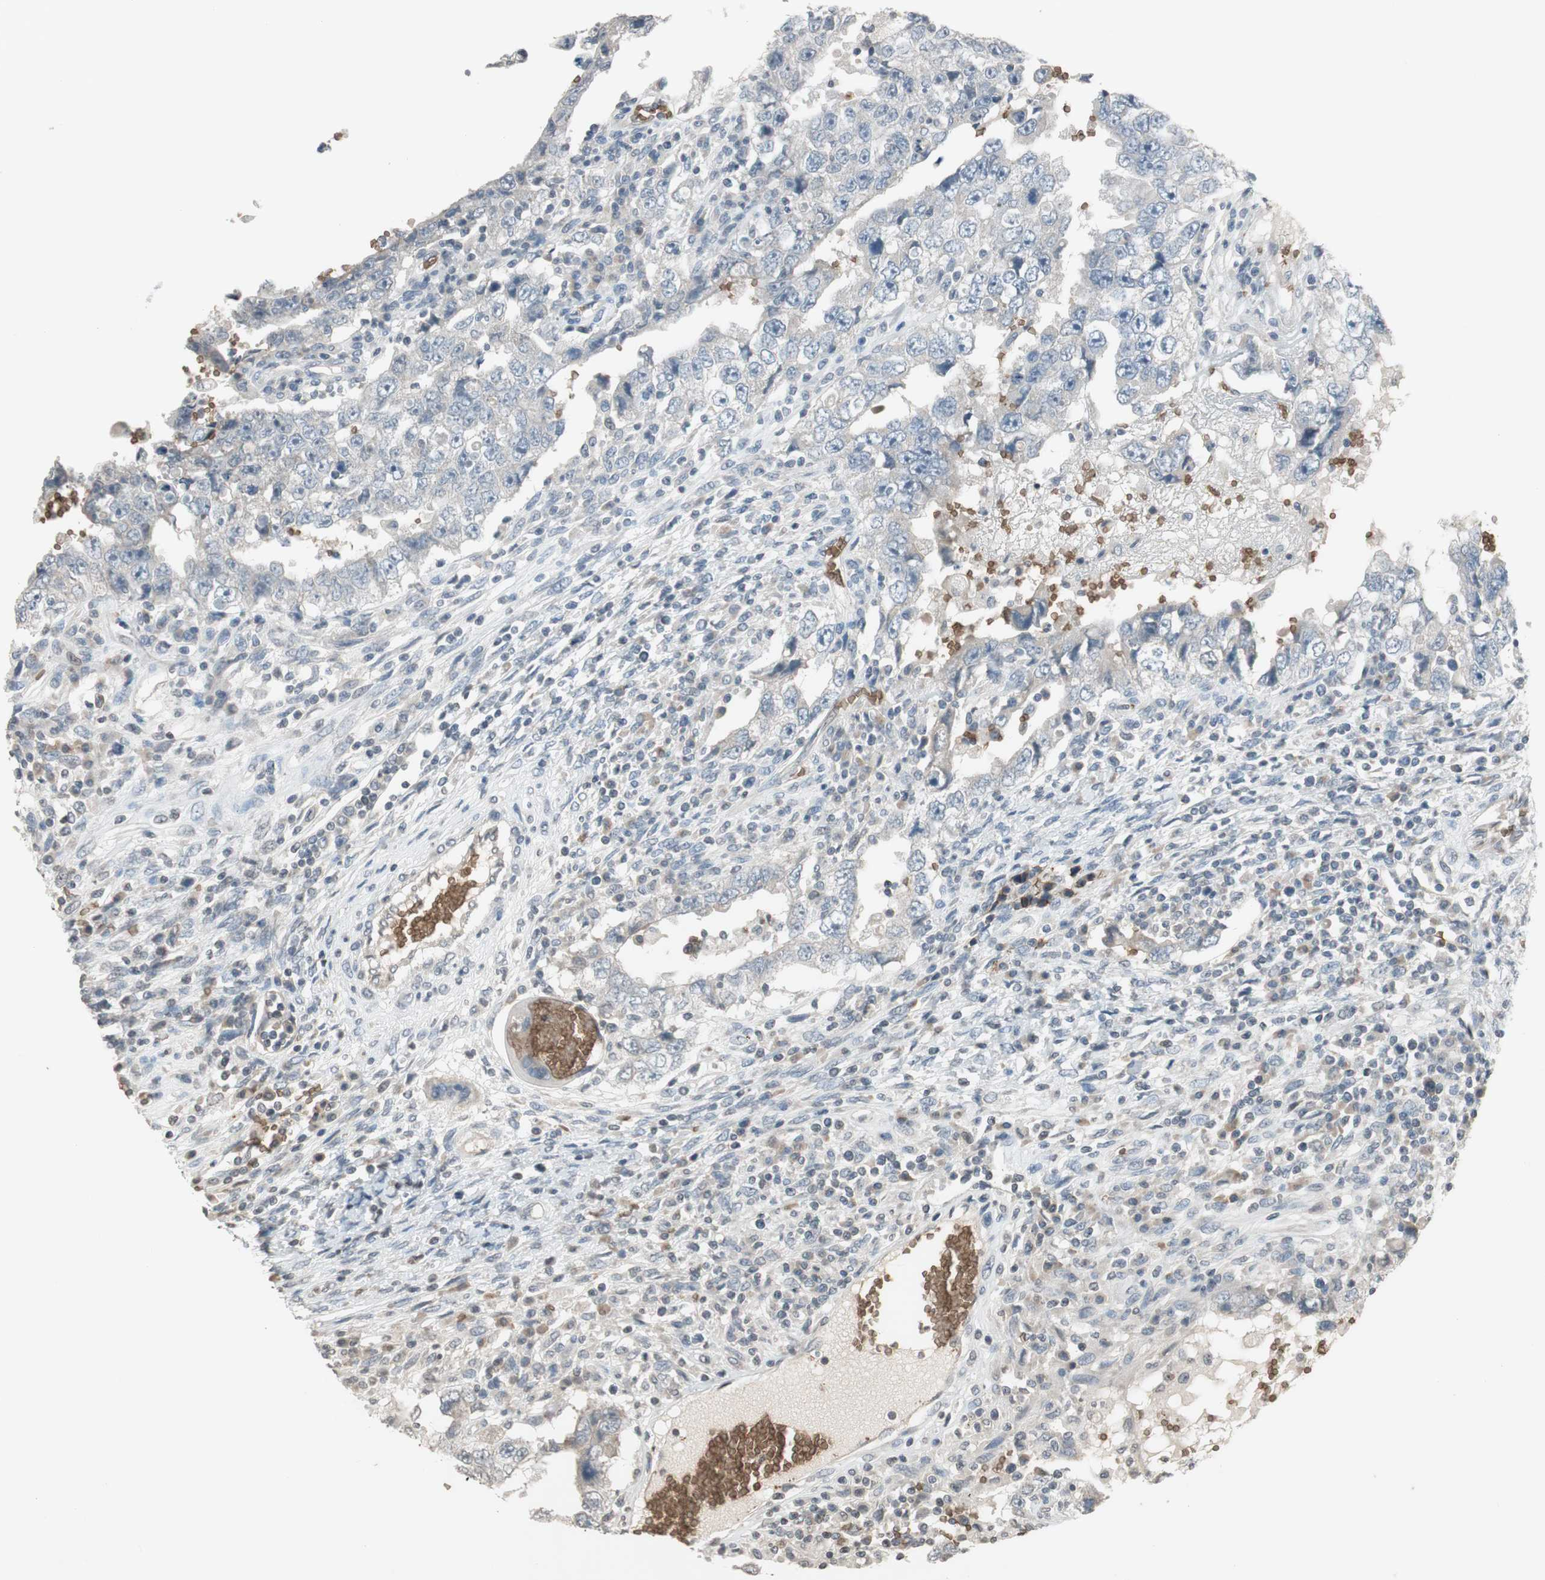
{"staining": {"intensity": "negative", "quantity": "none", "location": "none"}, "tissue": "testis cancer", "cell_type": "Tumor cells", "image_type": "cancer", "snomed": [{"axis": "morphology", "description": "Carcinoma, Embryonal, NOS"}, {"axis": "topography", "description": "Testis"}], "caption": "High magnification brightfield microscopy of embryonal carcinoma (testis) stained with DAB (3,3'-diaminobenzidine) (brown) and counterstained with hematoxylin (blue): tumor cells show no significant positivity.", "gene": "GYPC", "patient": {"sex": "male", "age": 26}}